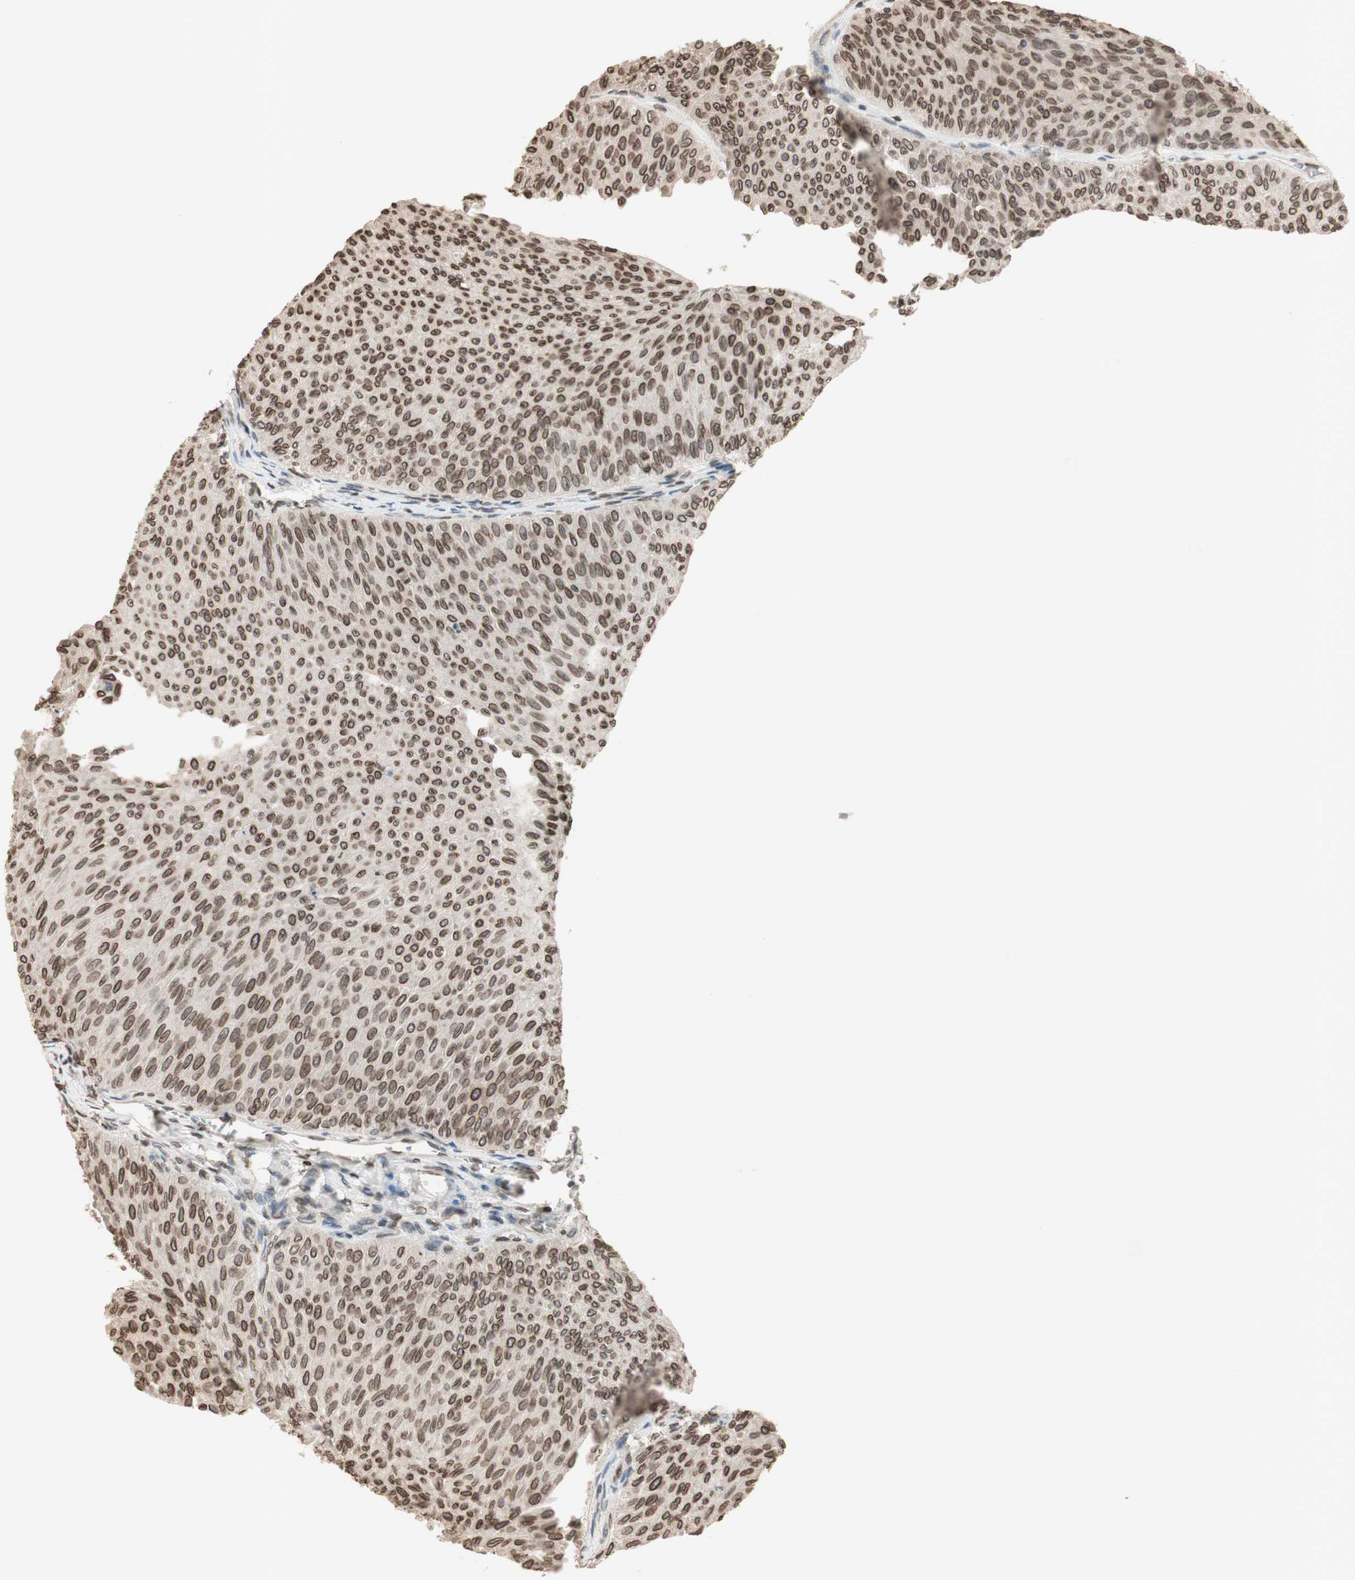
{"staining": {"intensity": "moderate", "quantity": ">75%", "location": "cytoplasmic/membranous,nuclear"}, "tissue": "urothelial cancer", "cell_type": "Tumor cells", "image_type": "cancer", "snomed": [{"axis": "morphology", "description": "Urothelial carcinoma, Low grade"}, {"axis": "topography", "description": "Urinary bladder"}], "caption": "Human urothelial cancer stained with a brown dye displays moderate cytoplasmic/membranous and nuclear positive positivity in about >75% of tumor cells.", "gene": "TMPO", "patient": {"sex": "male", "age": 78}}